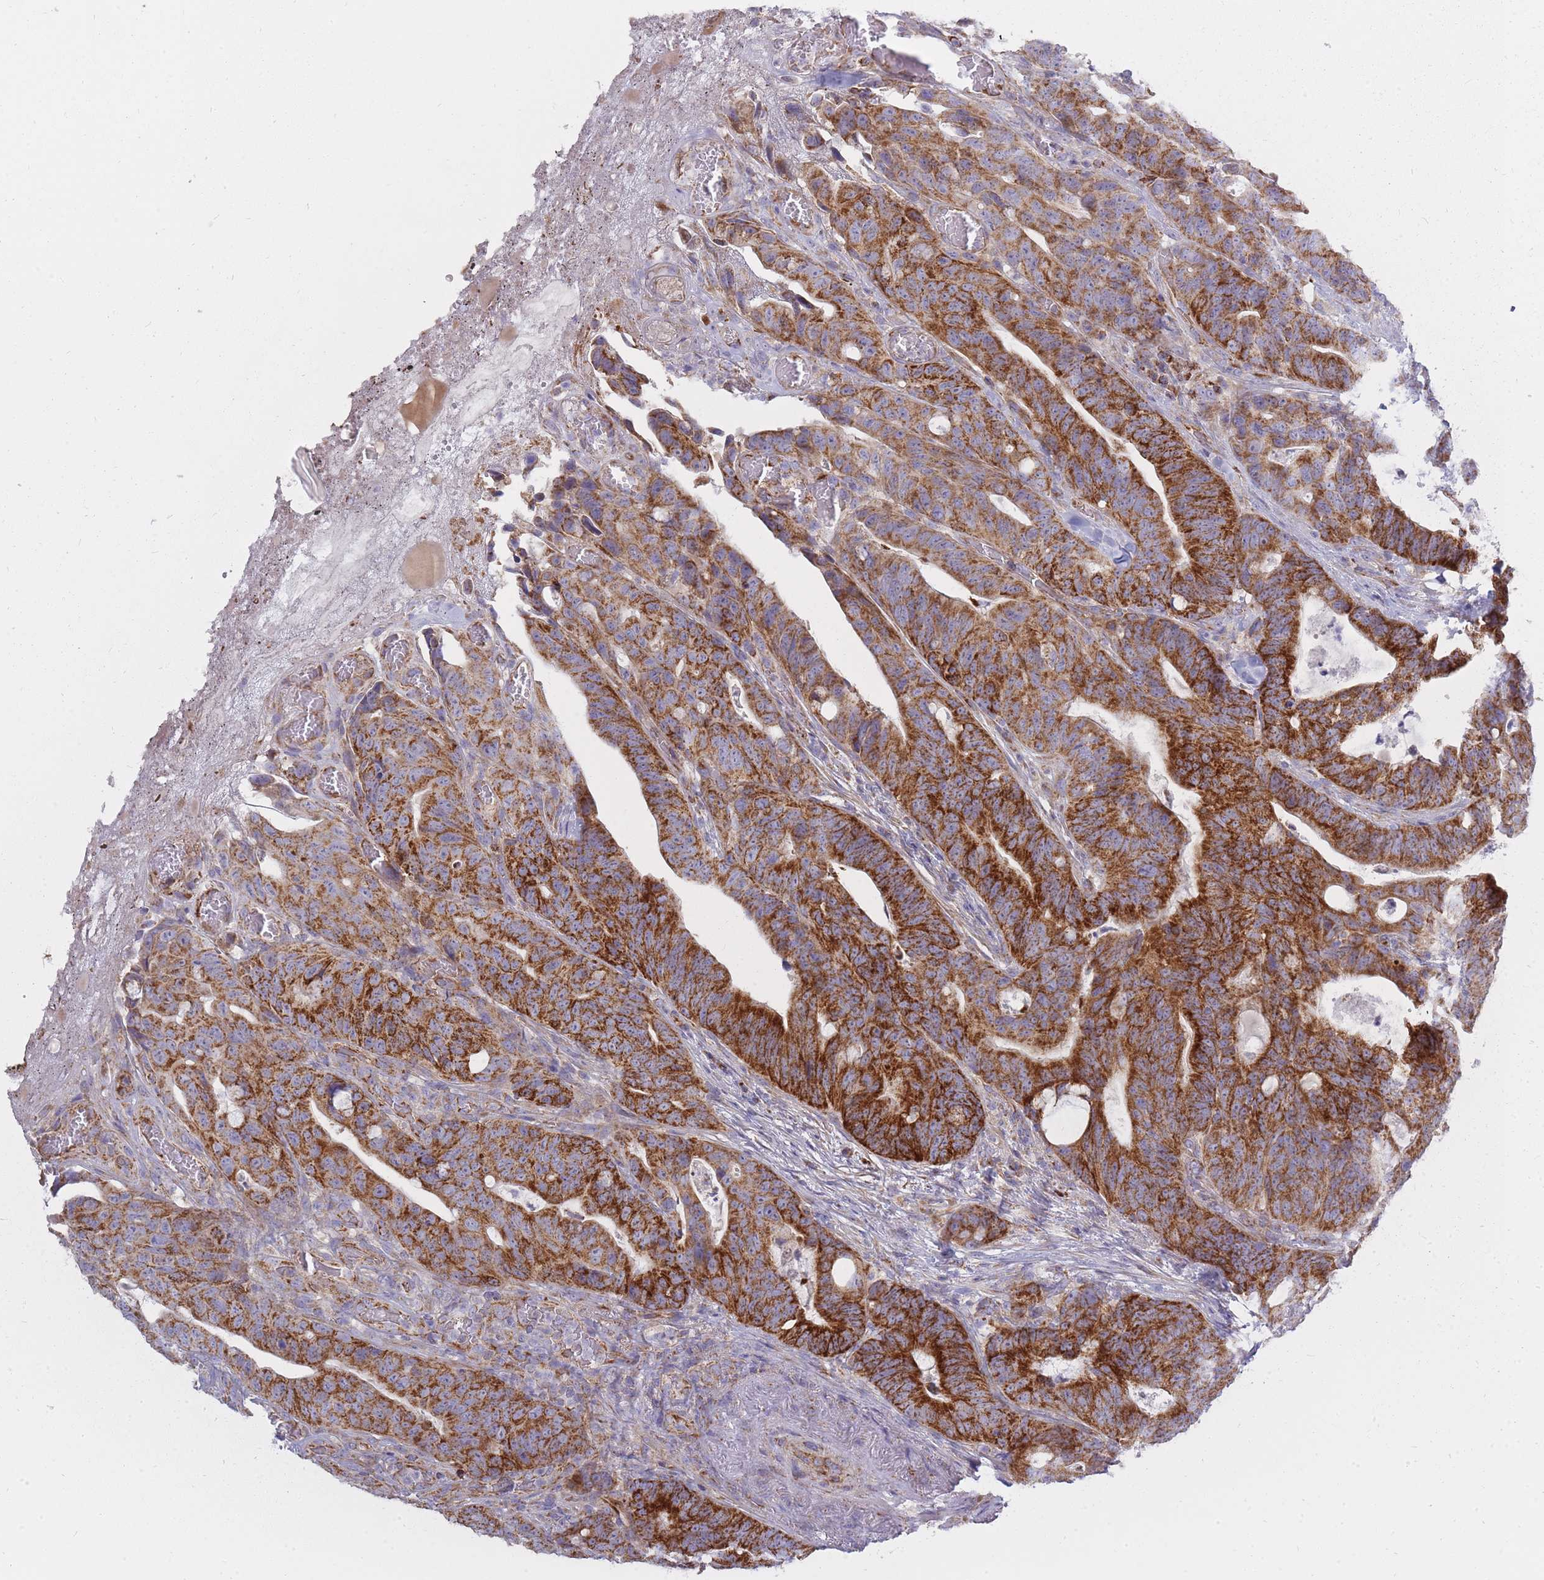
{"staining": {"intensity": "strong", "quantity": ">75%", "location": "cytoplasmic/membranous"}, "tissue": "colorectal cancer", "cell_type": "Tumor cells", "image_type": "cancer", "snomed": [{"axis": "morphology", "description": "Adenocarcinoma, NOS"}, {"axis": "topography", "description": "Colon"}], "caption": "Protein expression analysis of colorectal cancer (adenocarcinoma) exhibits strong cytoplasmic/membranous positivity in about >75% of tumor cells. Immunohistochemistry stains the protein in brown and the nuclei are stained blue.", "gene": "ALKBH4", "patient": {"sex": "female", "age": 82}}